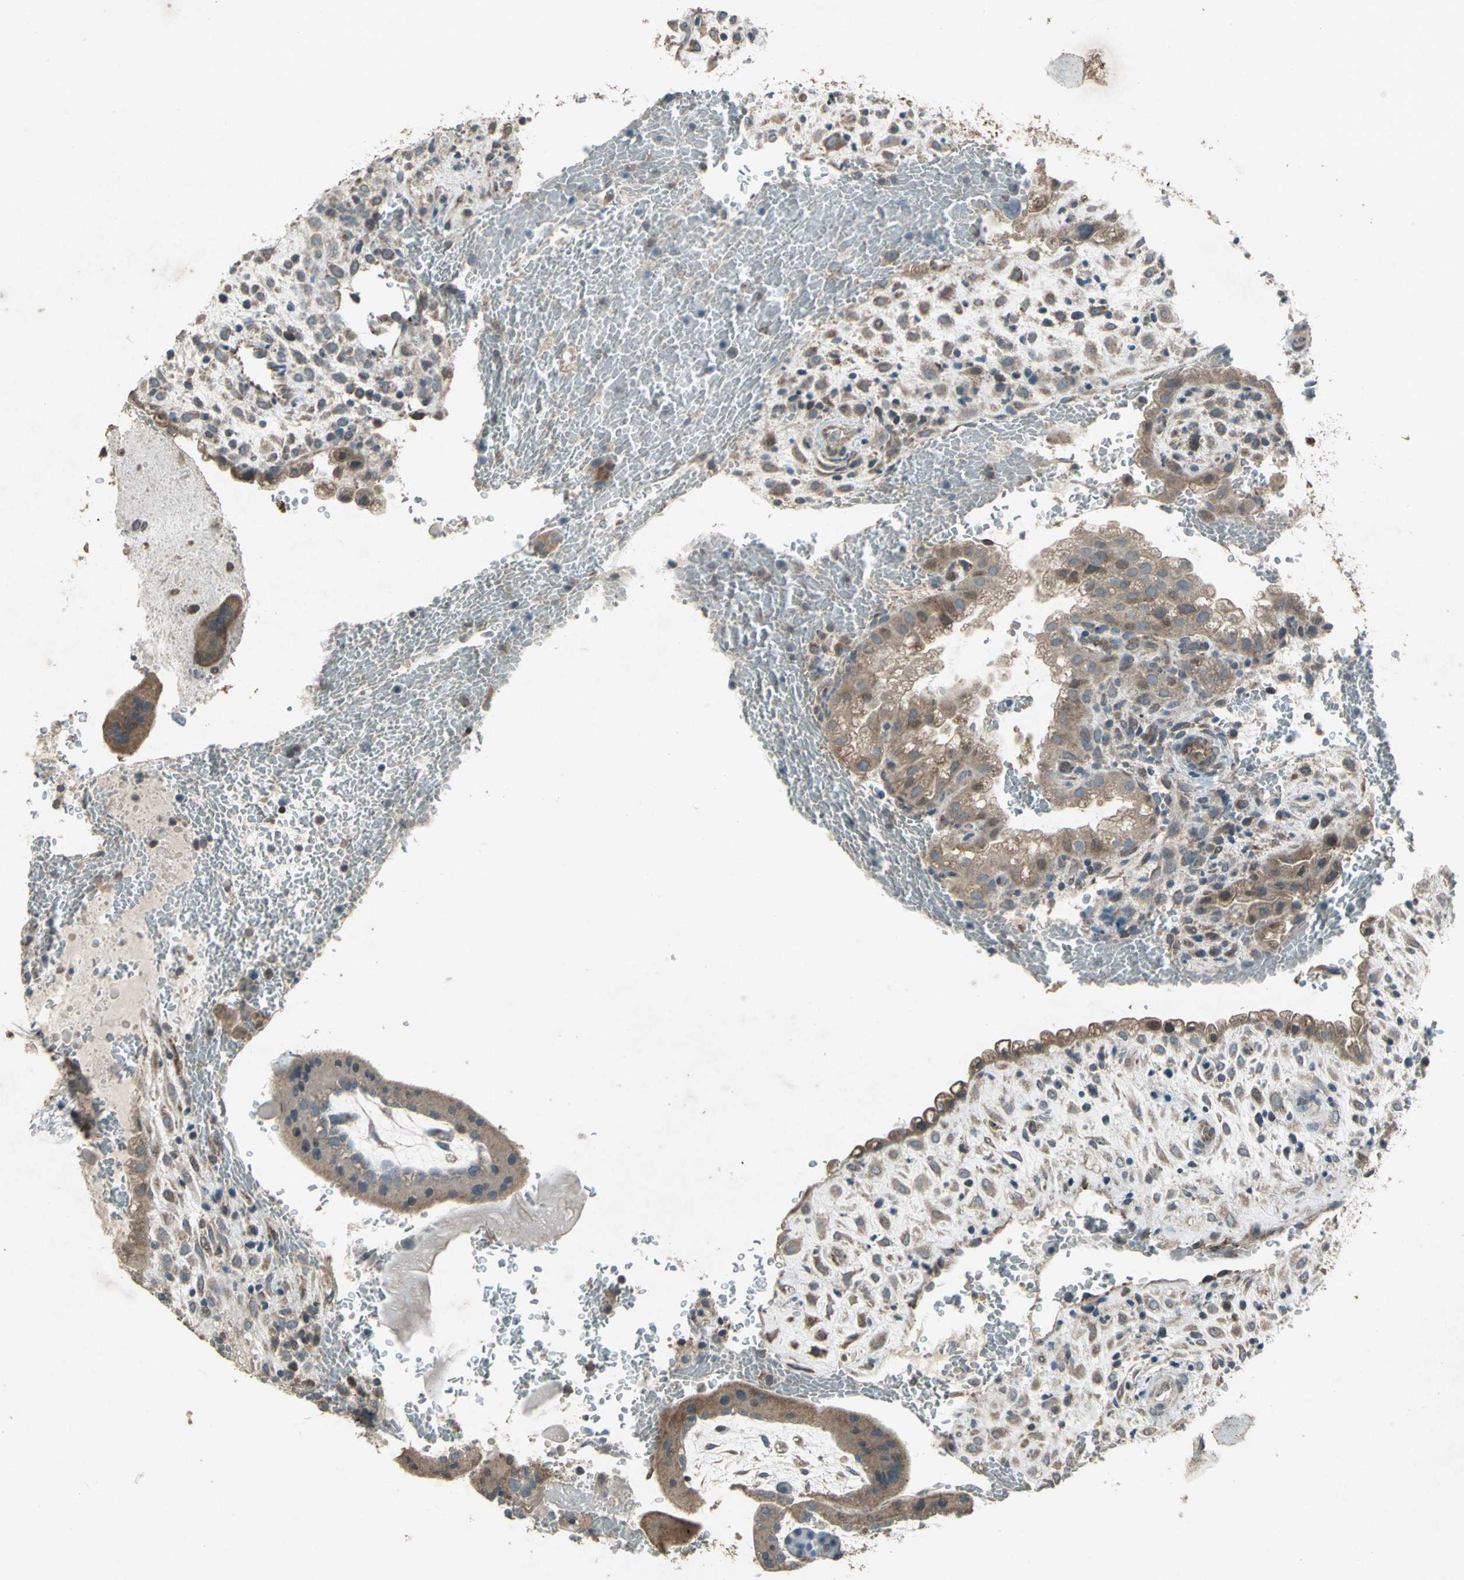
{"staining": {"intensity": "moderate", "quantity": ">75%", "location": "cytoplasmic/membranous"}, "tissue": "placenta", "cell_type": "Decidual cells", "image_type": "normal", "snomed": [{"axis": "morphology", "description": "Normal tissue, NOS"}, {"axis": "topography", "description": "Placenta"}], "caption": "The immunohistochemical stain highlights moderate cytoplasmic/membranous positivity in decidual cells of benign placenta. (brown staining indicates protein expression, while blue staining denotes nuclei).", "gene": "SEPTIN4", "patient": {"sex": "female", "age": 35}}